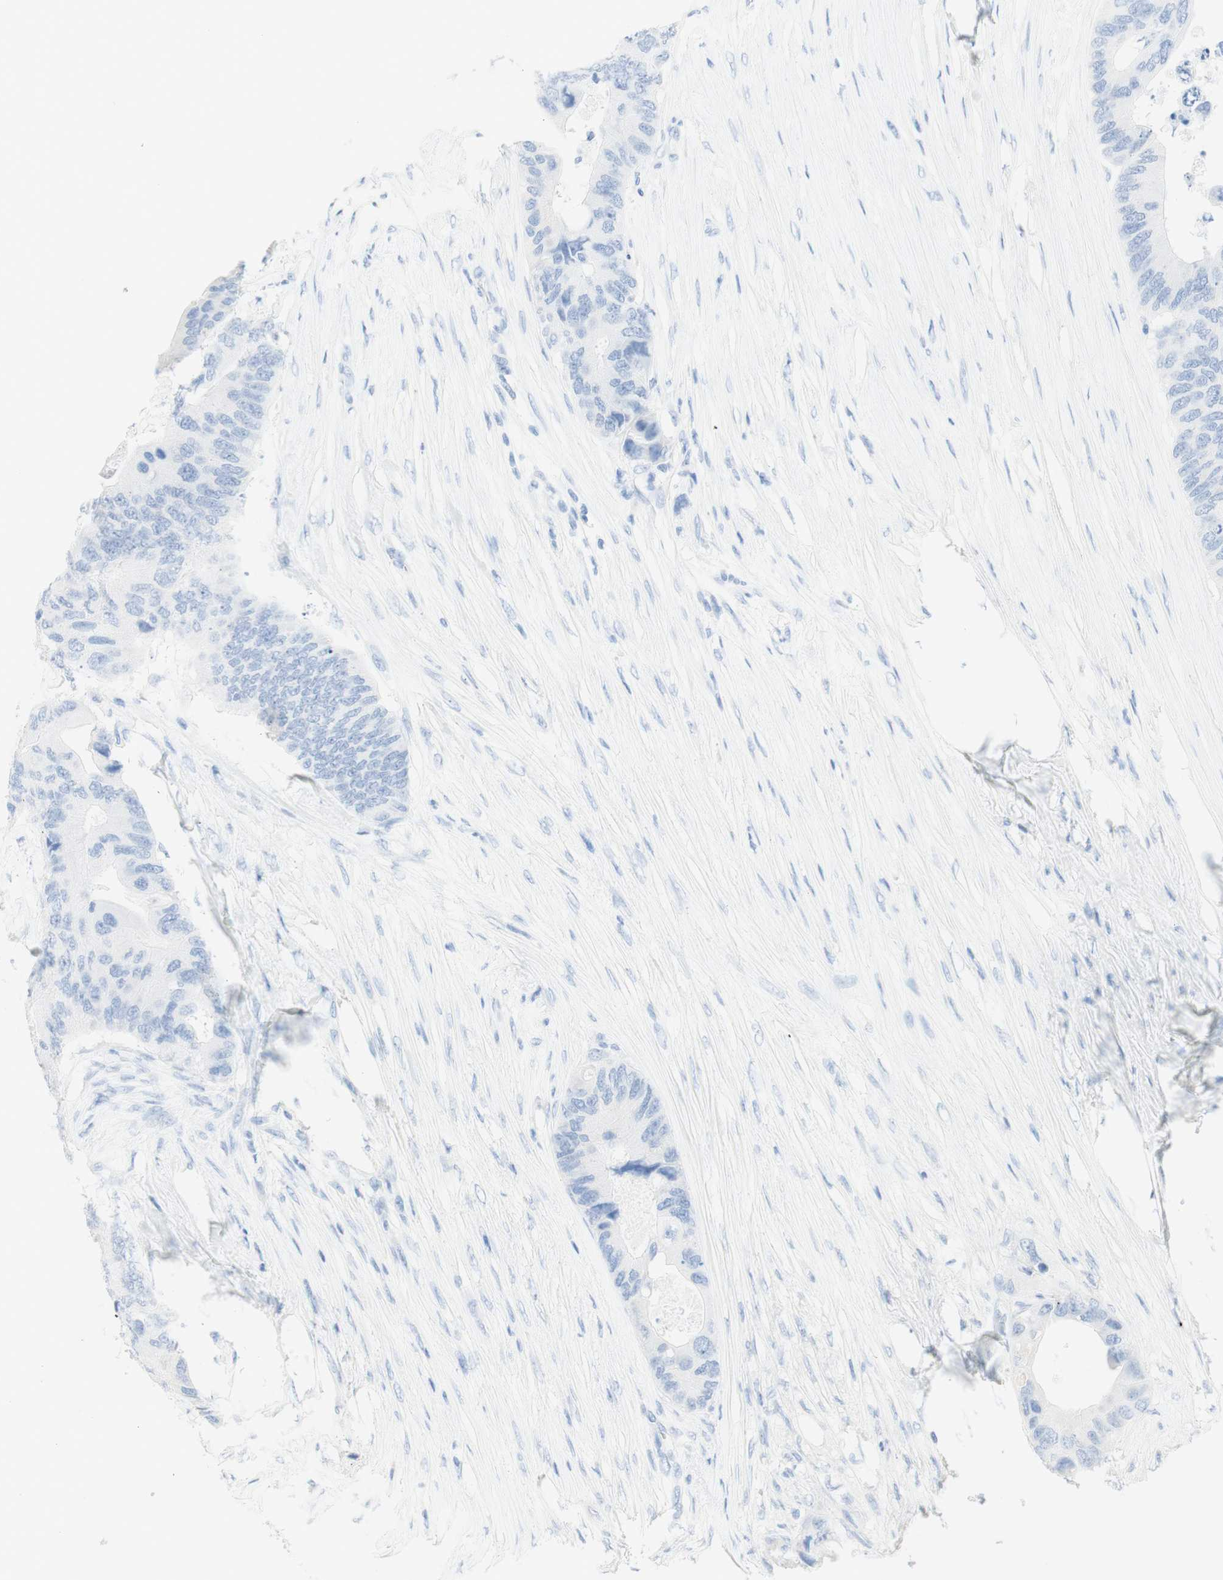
{"staining": {"intensity": "negative", "quantity": "none", "location": "none"}, "tissue": "colorectal cancer", "cell_type": "Tumor cells", "image_type": "cancer", "snomed": [{"axis": "morphology", "description": "Adenocarcinoma, NOS"}, {"axis": "topography", "description": "Colon"}], "caption": "IHC of colorectal adenocarcinoma shows no staining in tumor cells. Brightfield microscopy of immunohistochemistry (IHC) stained with DAB (3,3'-diaminobenzidine) (brown) and hematoxylin (blue), captured at high magnification.", "gene": "TPO", "patient": {"sex": "male", "age": 71}}